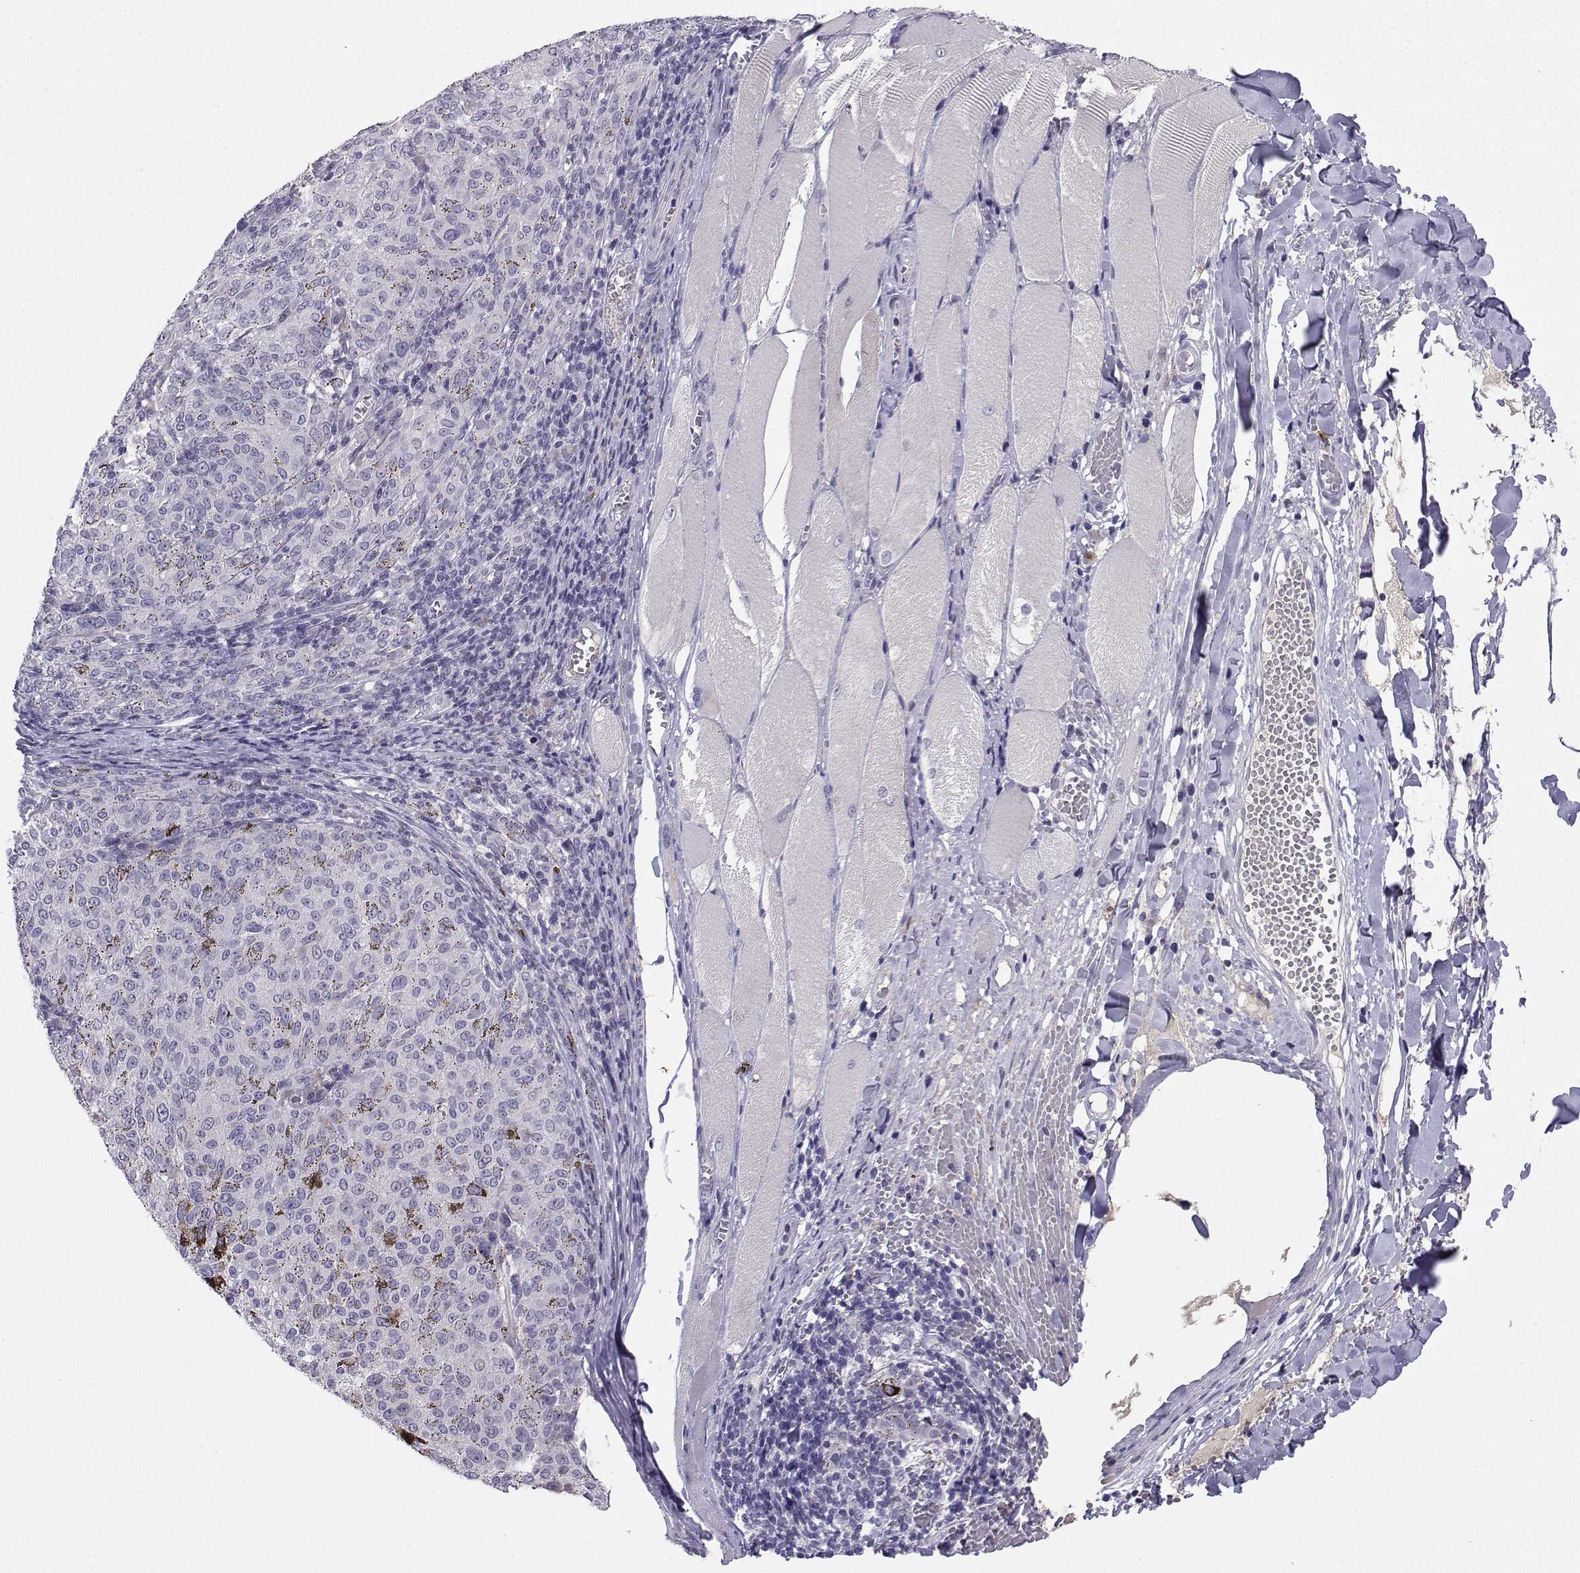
{"staining": {"intensity": "negative", "quantity": "none", "location": "none"}, "tissue": "melanoma", "cell_type": "Tumor cells", "image_type": "cancer", "snomed": [{"axis": "morphology", "description": "Malignant melanoma, NOS"}, {"axis": "topography", "description": "Skin"}], "caption": "Tumor cells are negative for protein expression in human malignant melanoma.", "gene": "CALY", "patient": {"sex": "female", "age": 72}}